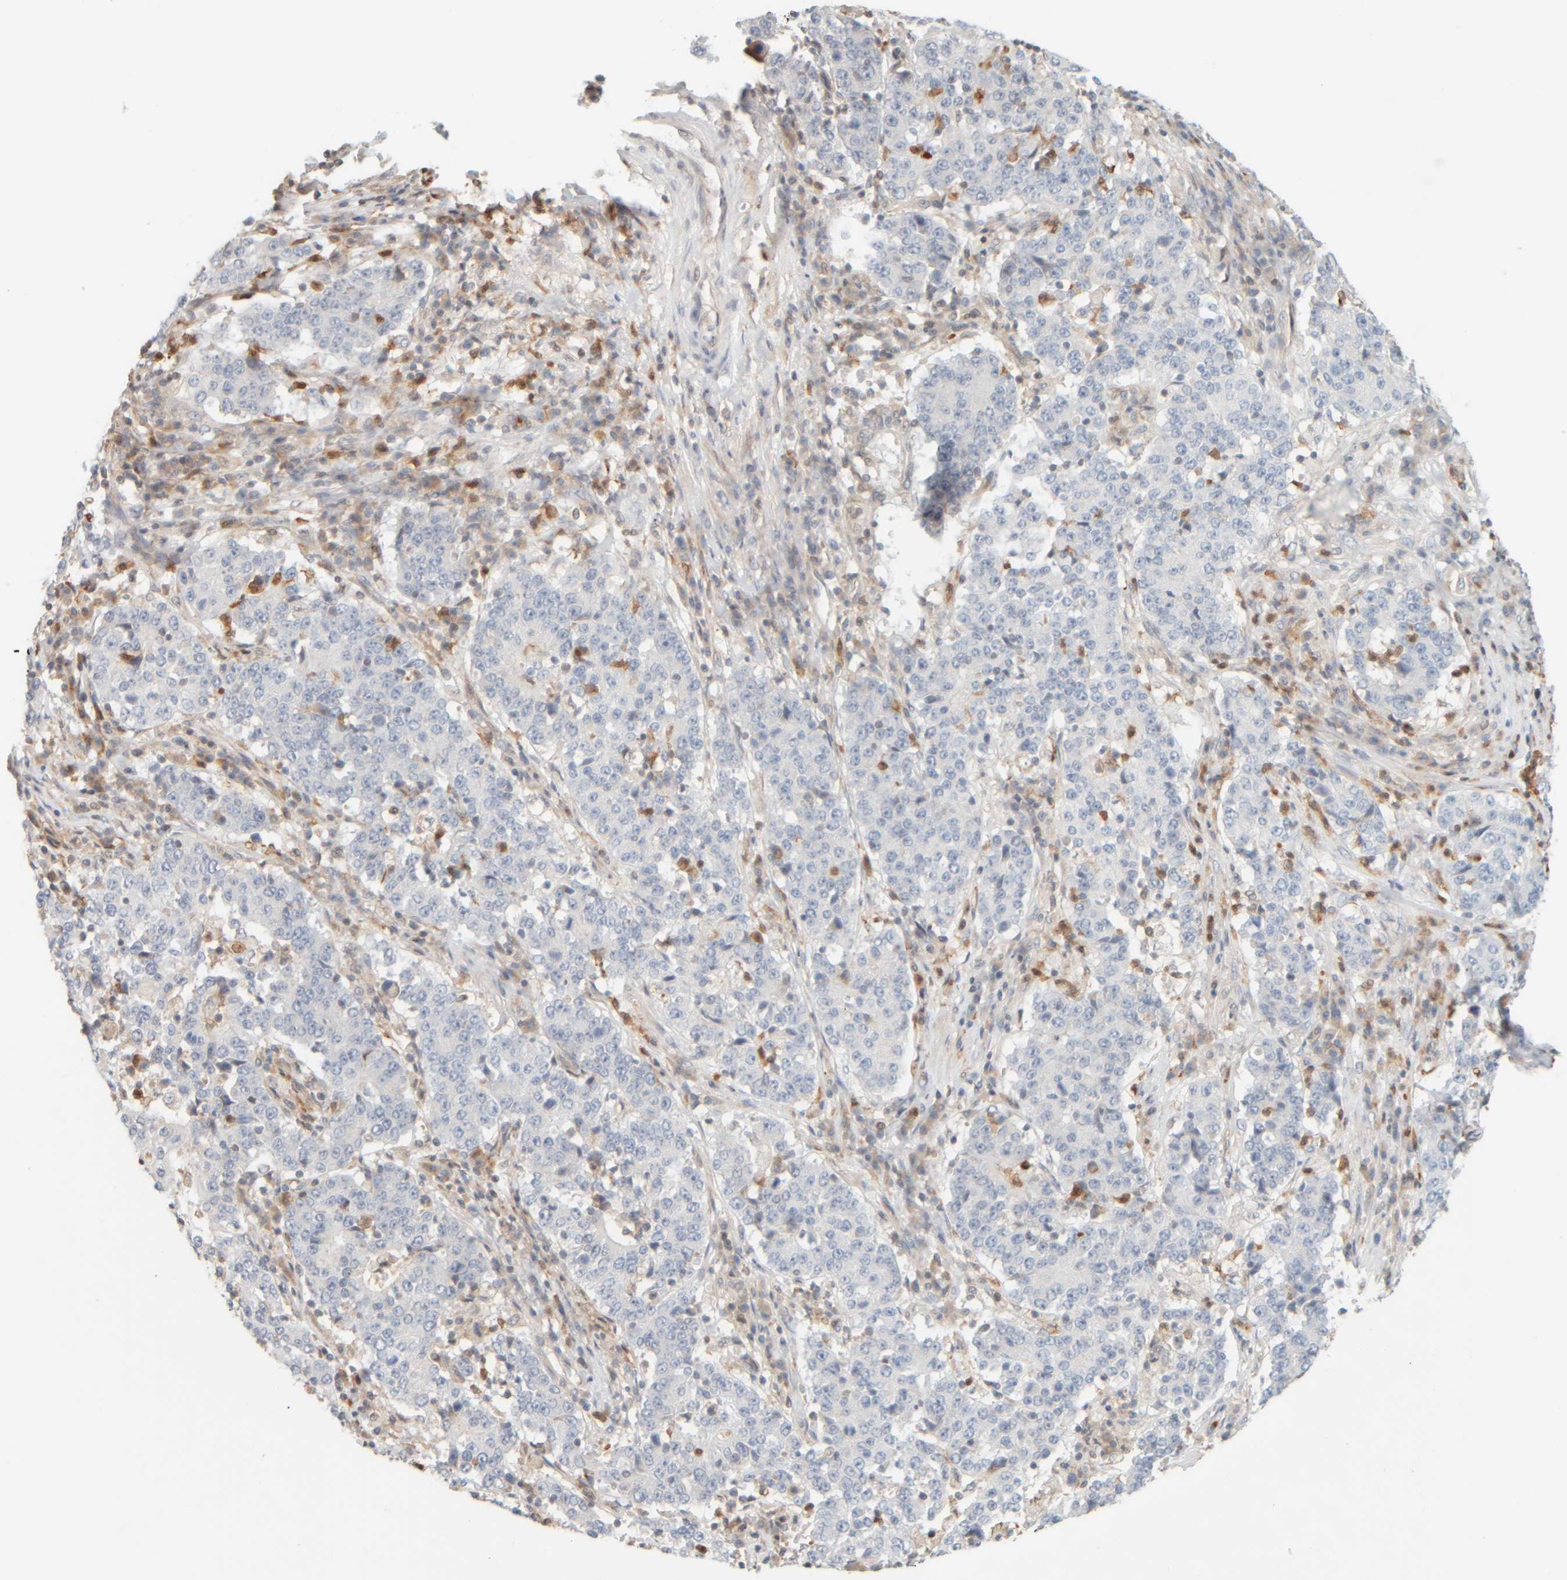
{"staining": {"intensity": "negative", "quantity": "none", "location": "none"}, "tissue": "stomach cancer", "cell_type": "Tumor cells", "image_type": "cancer", "snomed": [{"axis": "morphology", "description": "Adenocarcinoma, NOS"}, {"axis": "topography", "description": "Stomach"}], "caption": "Tumor cells are negative for protein expression in human stomach adenocarcinoma.", "gene": "PTGES3L-AARSD1", "patient": {"sex": "male", "age": 59}}